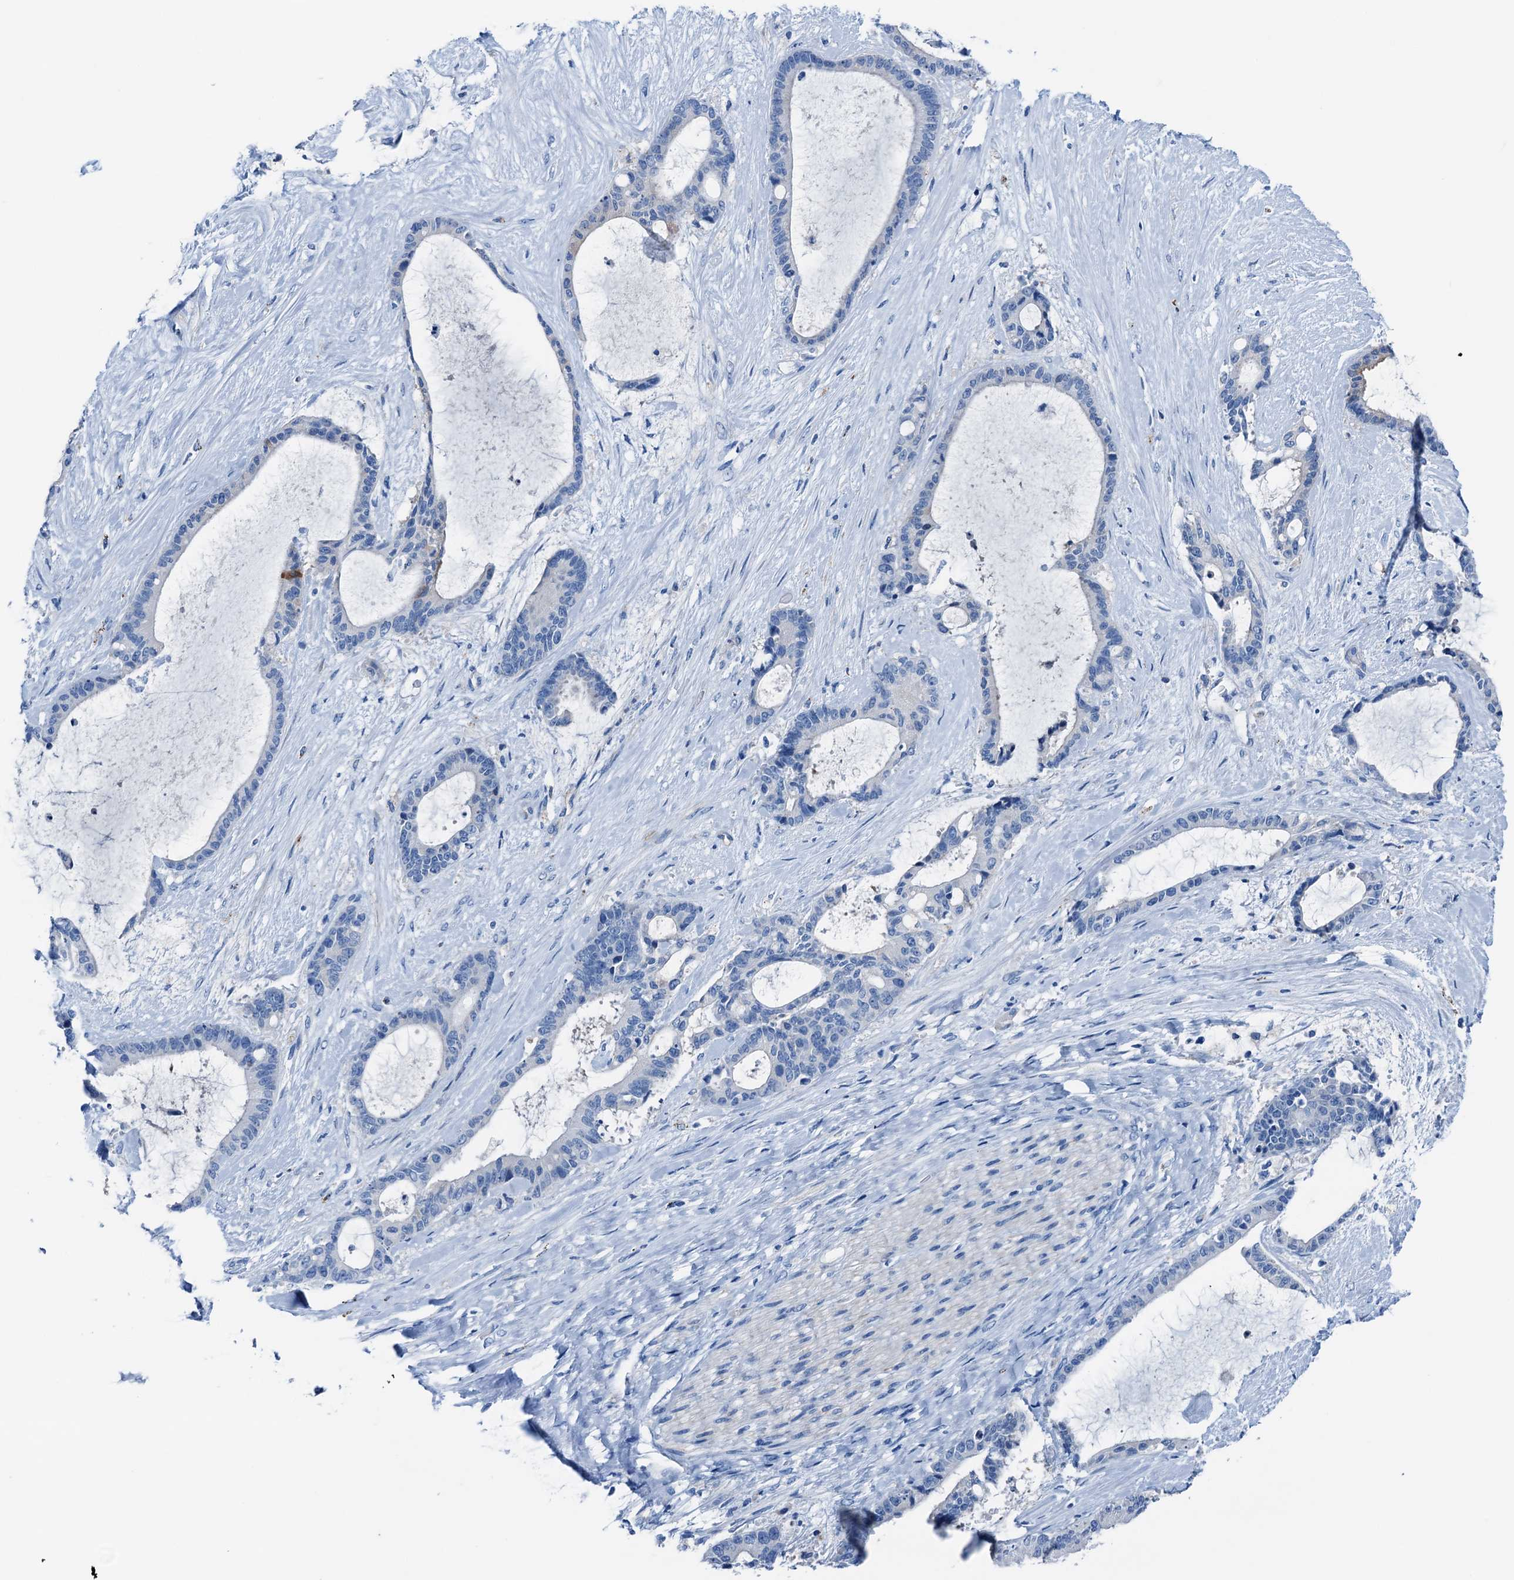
{"staining": {"intensity": "negative", "quantity": "none", "location": "none"}, "tissue": "liver cancer", "cell_type": "Tumor cells", "image_type": "cancer", "snomed": [{"axis": "morphology", "description": "Normal tissue, NOS"}, {"axis": "morphology", "description": "Cholangiocarcinoma"}, {"axis": "topography", "description": "Liver"}, {"axis": "topography", "description": "Peripheral nerve tissue"}], "caption": "DAB immunohistochemical staining of human liver cancer shows no significant positivity in tumor cells.", "gene": "C1QTNF4", "patient": {"sex": "female", "age": 73}}